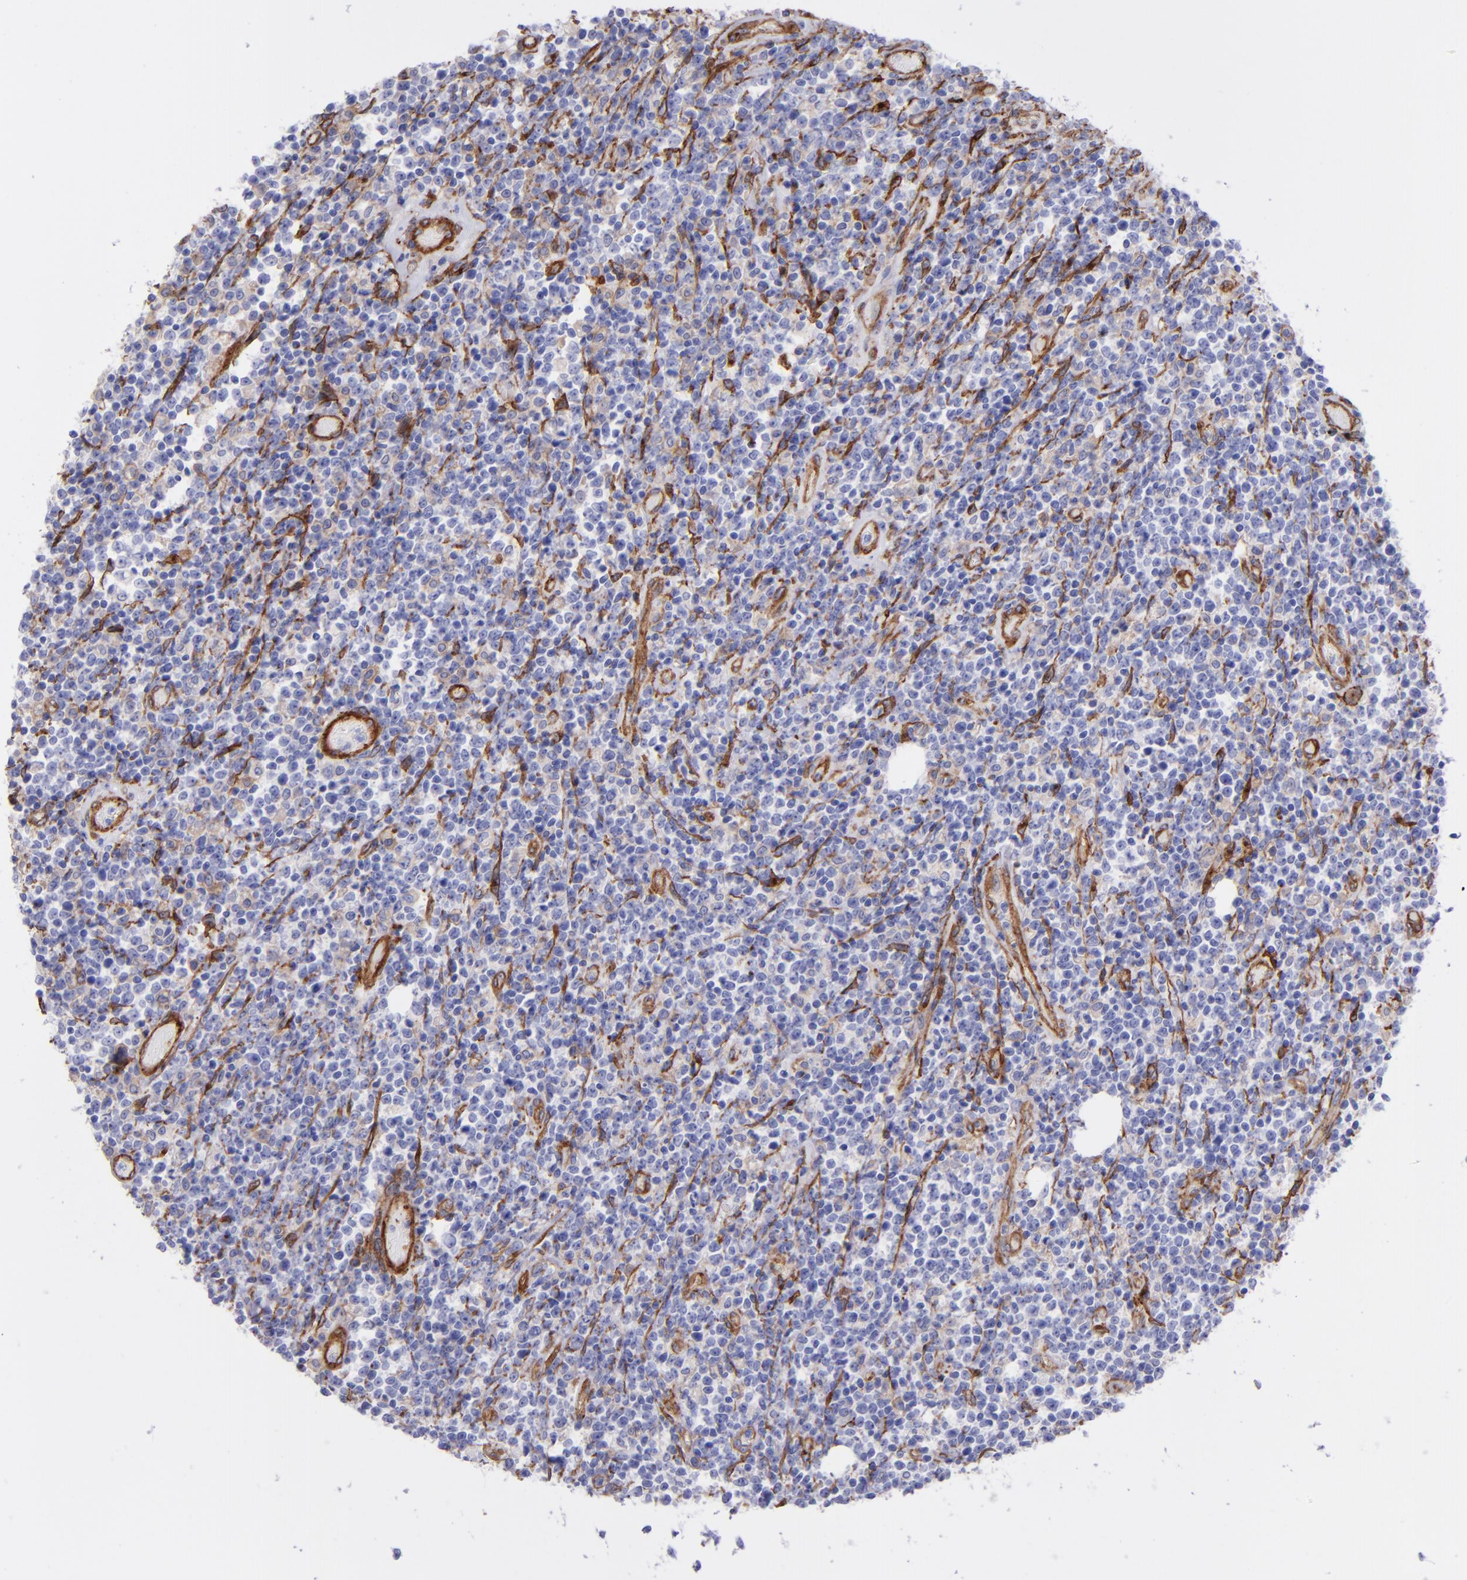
{"staining": {"intensity": "weak", "quantity": "<25%", "location": "cytoplasmic/membranous"}, "tissue": "lymphoma", "cell_type": "Tumor cells", "image_type": "cancer", "snomed": [{"axis": "morphology", "description": "Malignant lymphoma, non-Hodgkin's type, High grade"}, {"axis": "topography", "description": "Colon"}], "caption": "Tumor cells are negative for protein expression in human lymphoma.", "gene": "ITGAV", "patient": {"sex": "male", "age": 82}}